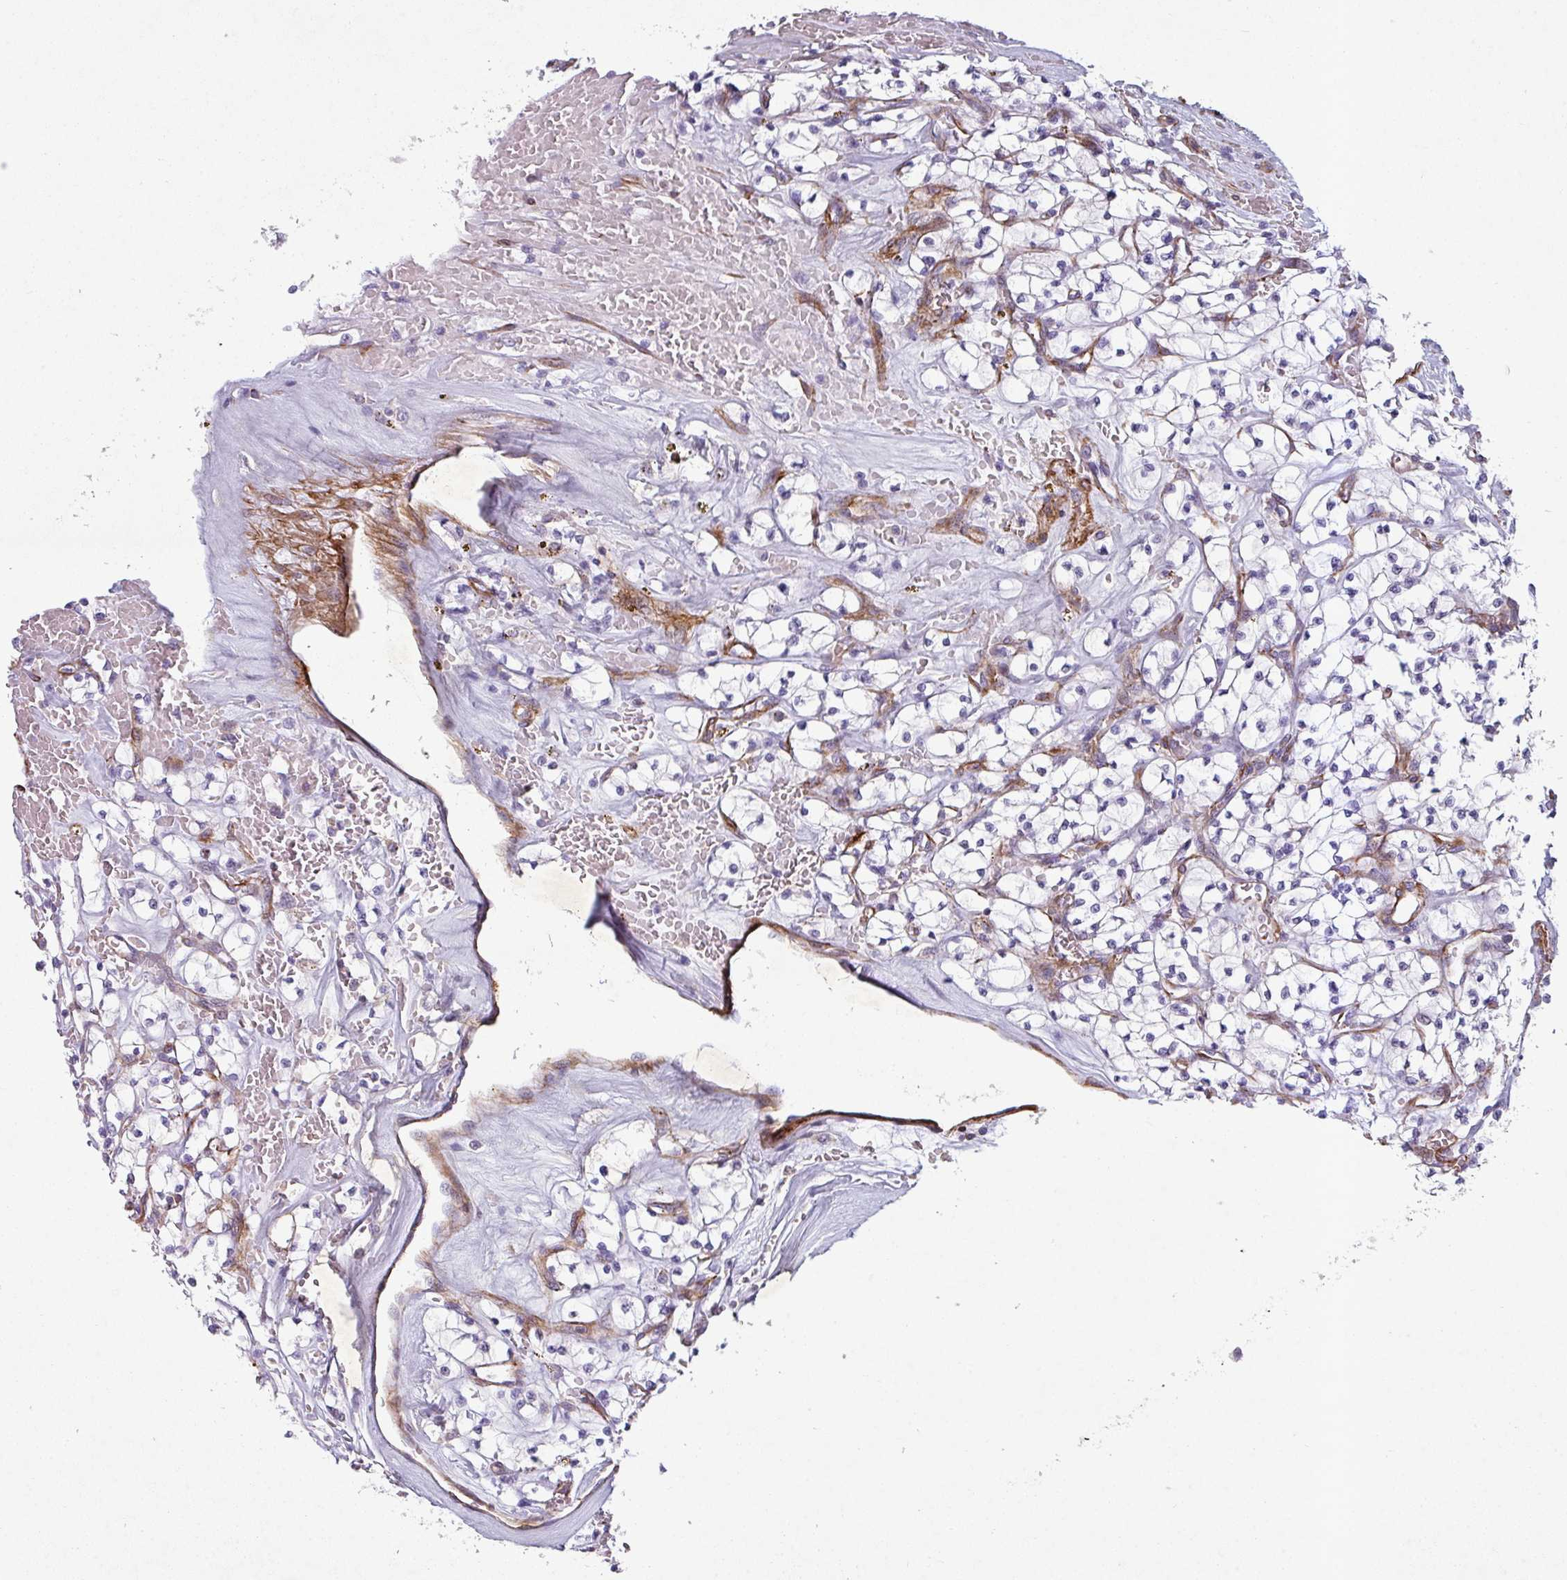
{"staining": {"intensity": "negative", "quantity": "none", "location": "none"}, "tissue": "renal cancer", "cell_type": "Tumor cells", "image_type": "cancer", "snomed": [{"axis": "morphology", "description": "Adenocarcinoma, NOS"}, {"axis": "topography", "description": "Kidney"}], "caption": "This is an immunohistochemistry photomicrograph of adenocarcinoma (renal). There is no expression in tumor cells.", "gene": "ATP2C2", "patient": {"sex": "female", "age": 64}}